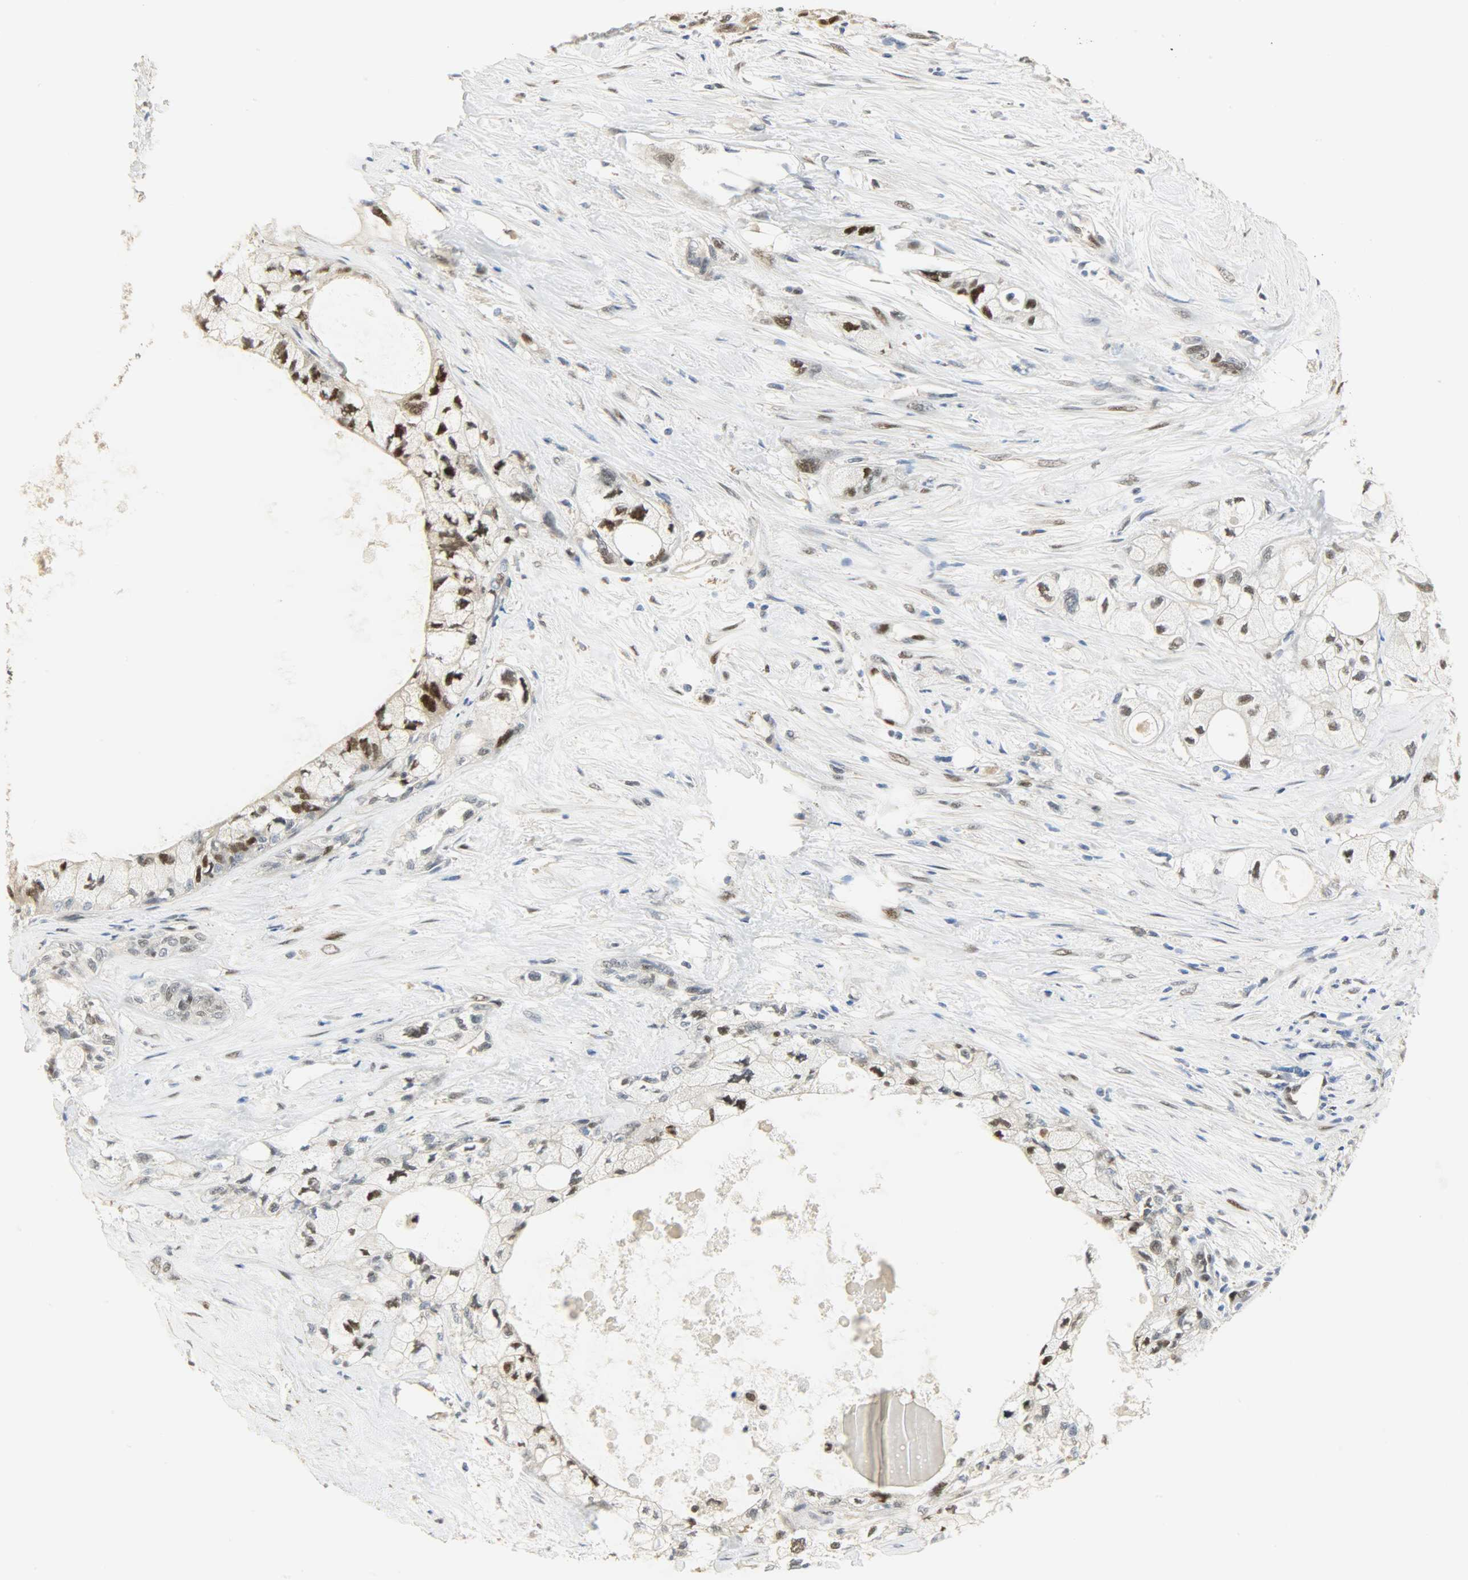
{"staining": {"intensity": "strong", "quantity": ">75%", "location": "nuclear"}, "tissue": "pancreatic cancer", "cell_type": "Tumor cells", "image_type": "cancer", "snomed": [{"axis": "morphology", "description": "Adenocarcinoma, NOS"}, {"axis": "topography", "description": "Pancreas"}], "caption": "IHC photomicrograph of adenocarcinoma (pancreatic) stained for a protein (brown), which demonstrates high levels of strong nuclear positivity in about >75% of tumor cells.", "gene": "NPEPL1", "patient": {"sex": "male", "age": 70}}